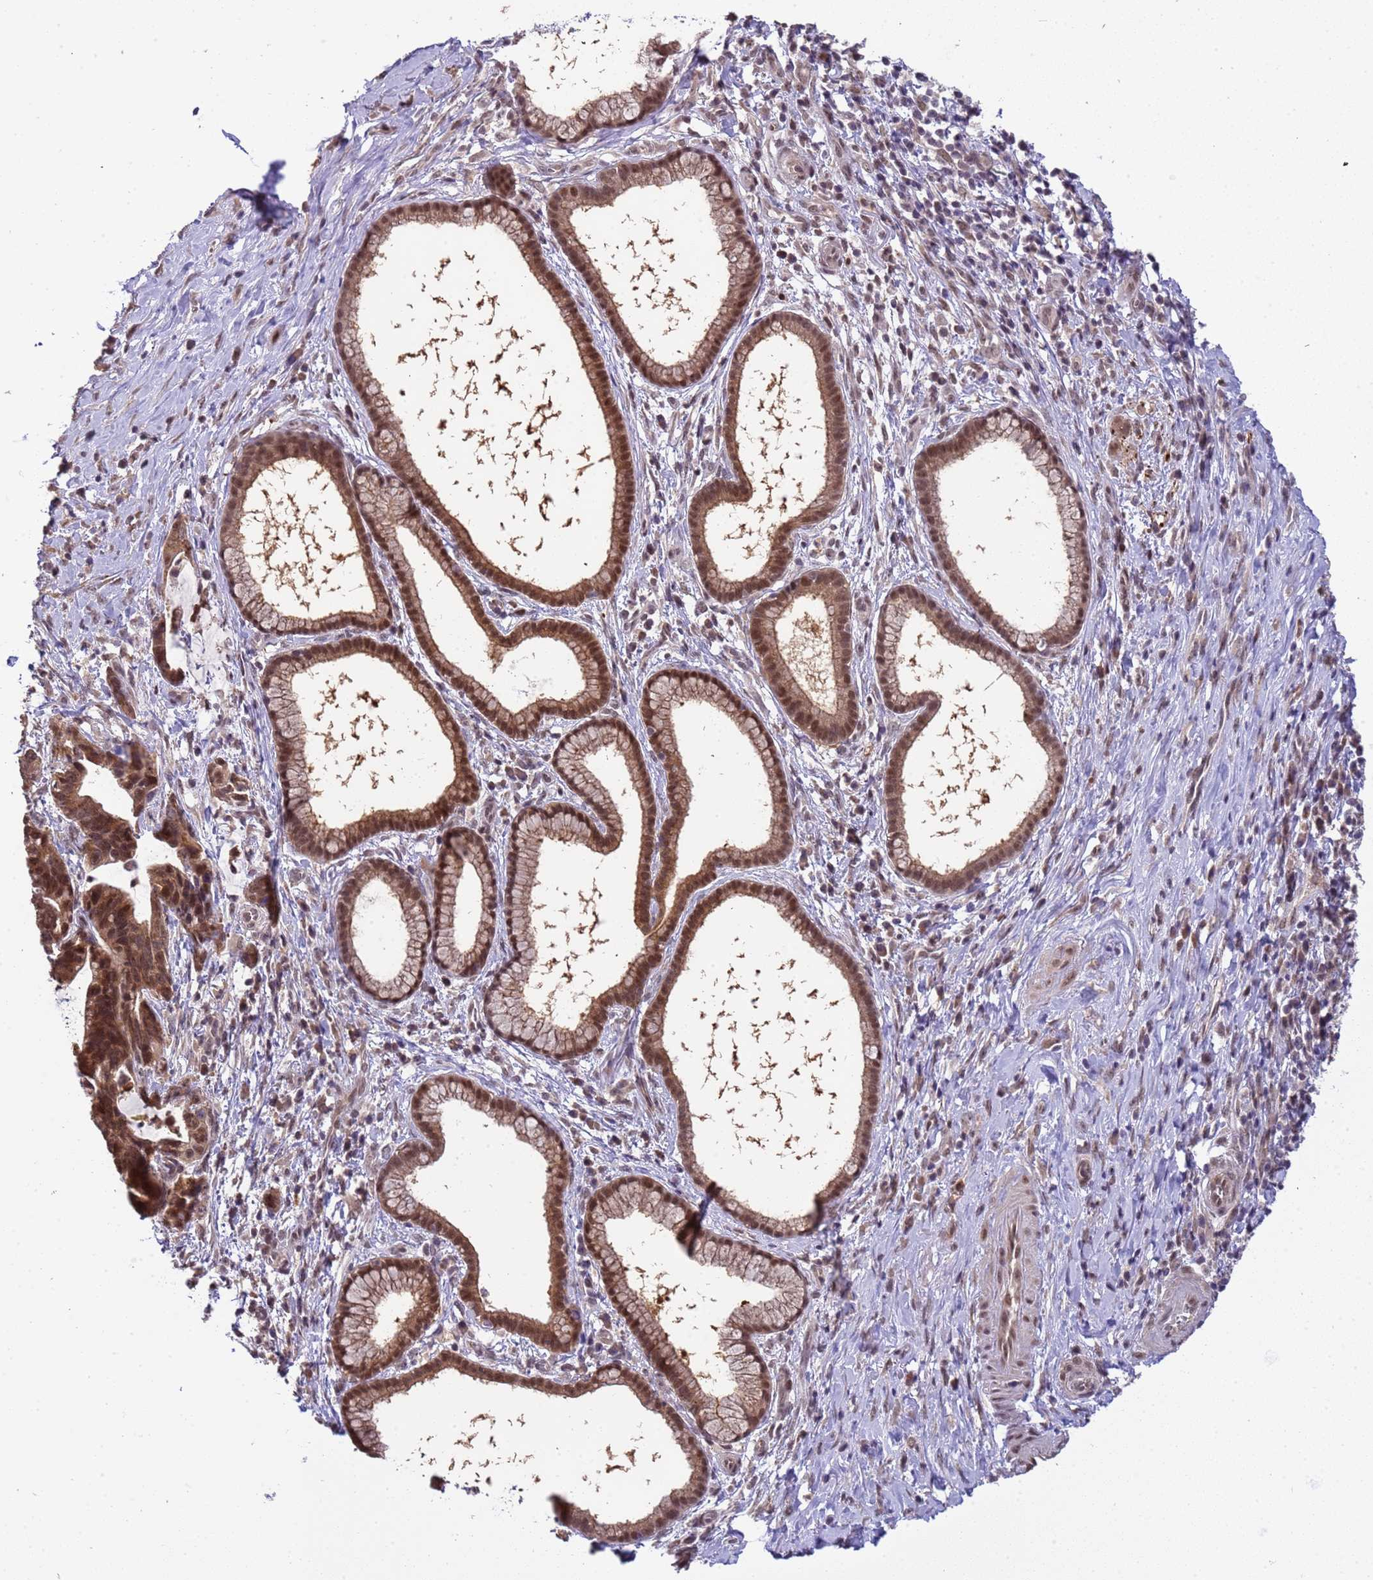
{"staining": {"intensity": "moderate", "quantity": ">75%", "location": "cytoplasmic/membranous,nuclear"}, "tissue": "pancreatic cancer", "cell_type": "Tumor cells", "image_type": "cancer", "snomed": [{"axis": "morphology", "description": "Adenocarcinoma, NOS"}, {"axis": "topography", "description": "Pancreas"}], "caption": "Pancreatic cancer tissue displays moderate cytoplasmic/membranous and nuclear expression in approximately >75% of tumor cells (DAB IHC with brightfield microscopy, high magnification).", "gene": "ZBTB5", "patient": {"sex": "female", "age": 83}}